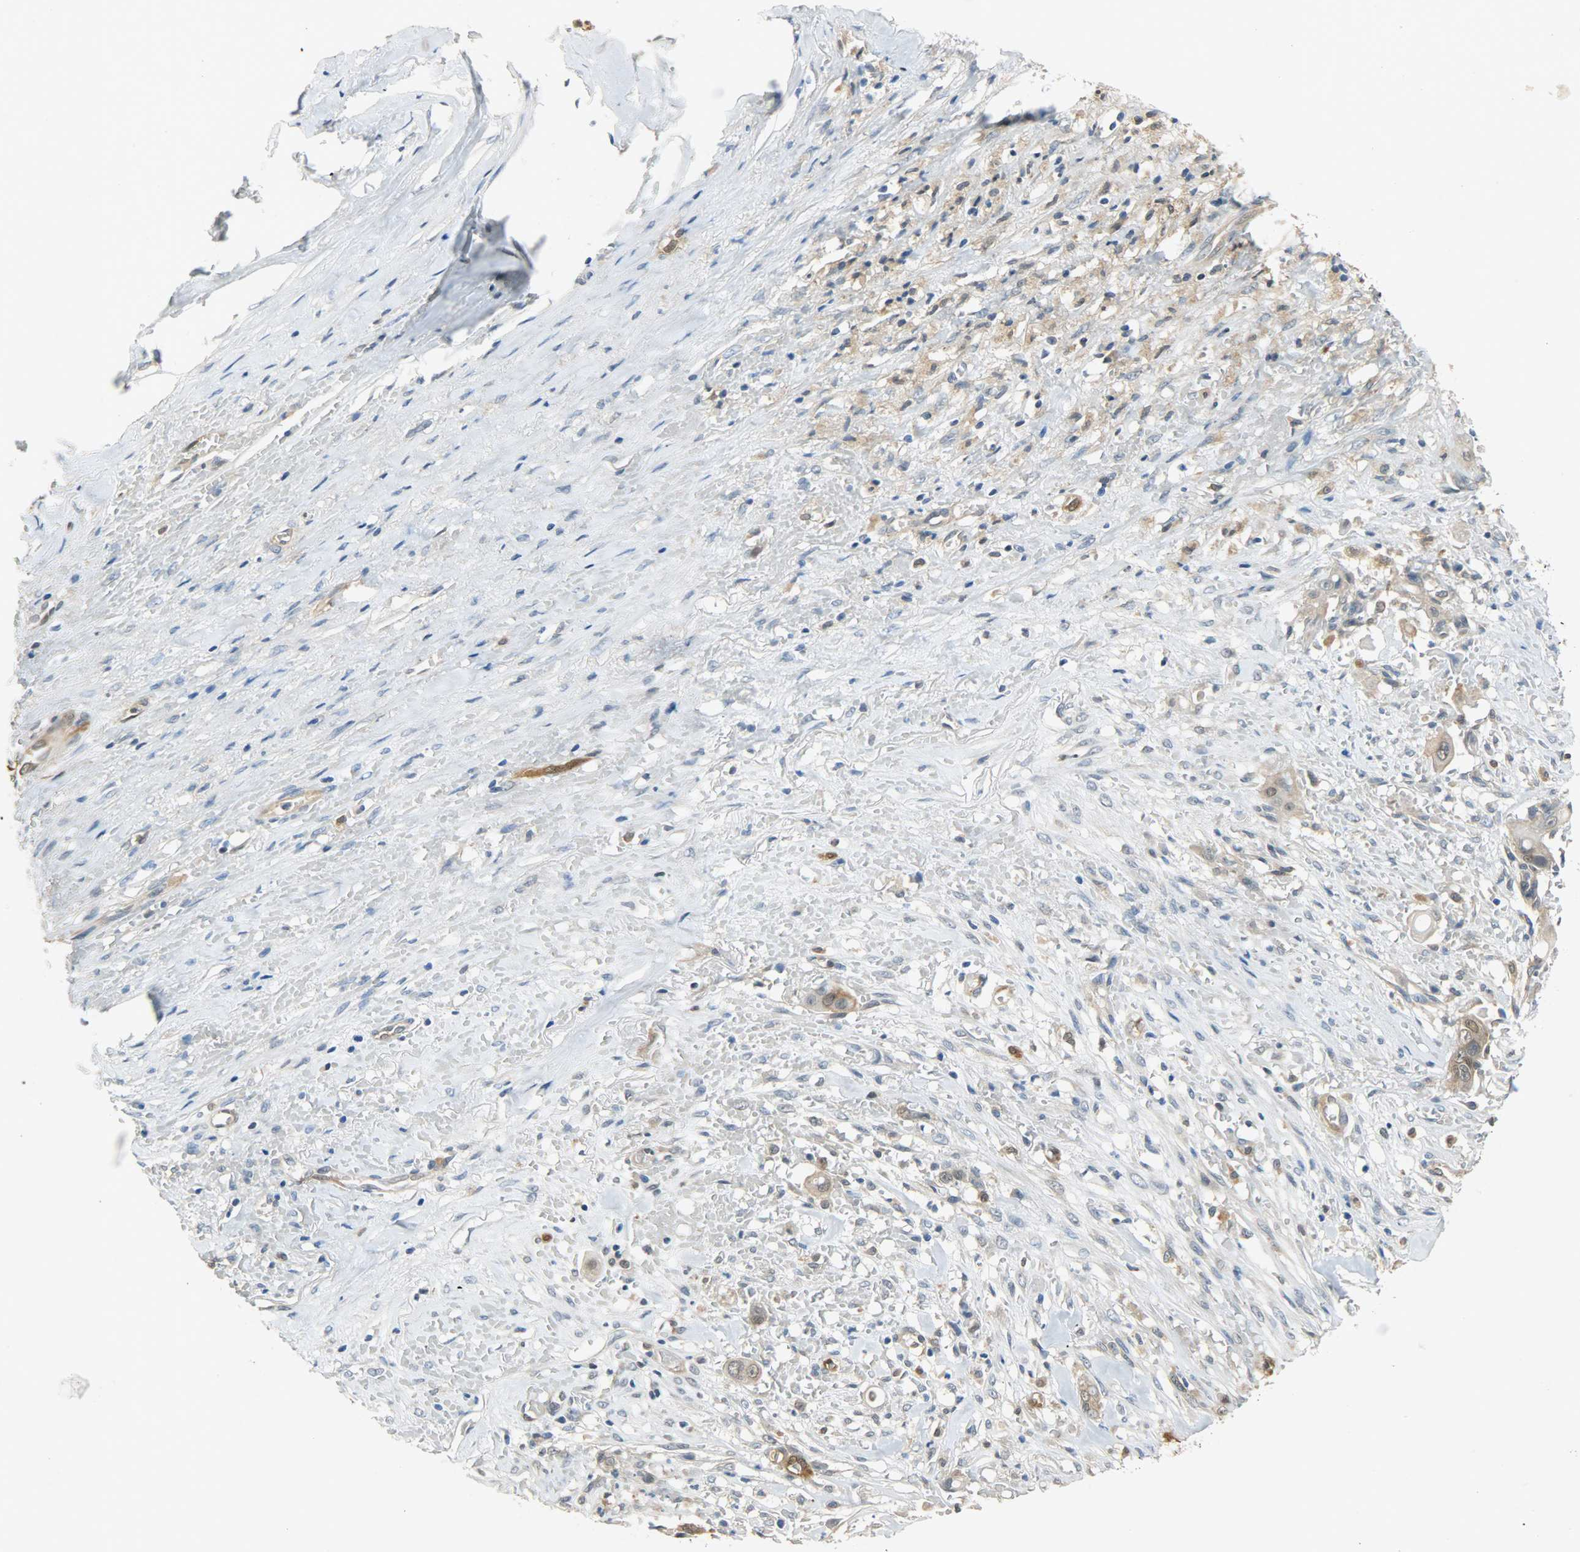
{"staining": {"intensity": "strong", "quantity": ">75%", "location": "cytoplasmic/membranous,nuclear"}, "tissue": "liver cancer", "cell_type": "Tumor cells", "image_type": "cancer", "snomed": [{"axis": "morphology", "description": "Cholangiocarcinoma"}, {"axis": "topography", "description": "Liver"}], "caption": "An immunohistochemistry image of tumor tissue is shown. Protein staining in brown shows strong cytoplasmic/membranous and nuclear positivity in cholangiocarcinoma (liver) within tumor cells. The staining is performed using DAB brown chromogen to label protein expression. The nuclei are counter-stained blue using hematoxylin.", "gene": "EIF4EBP1", "patient": {"sex": "female", "age": 70}}